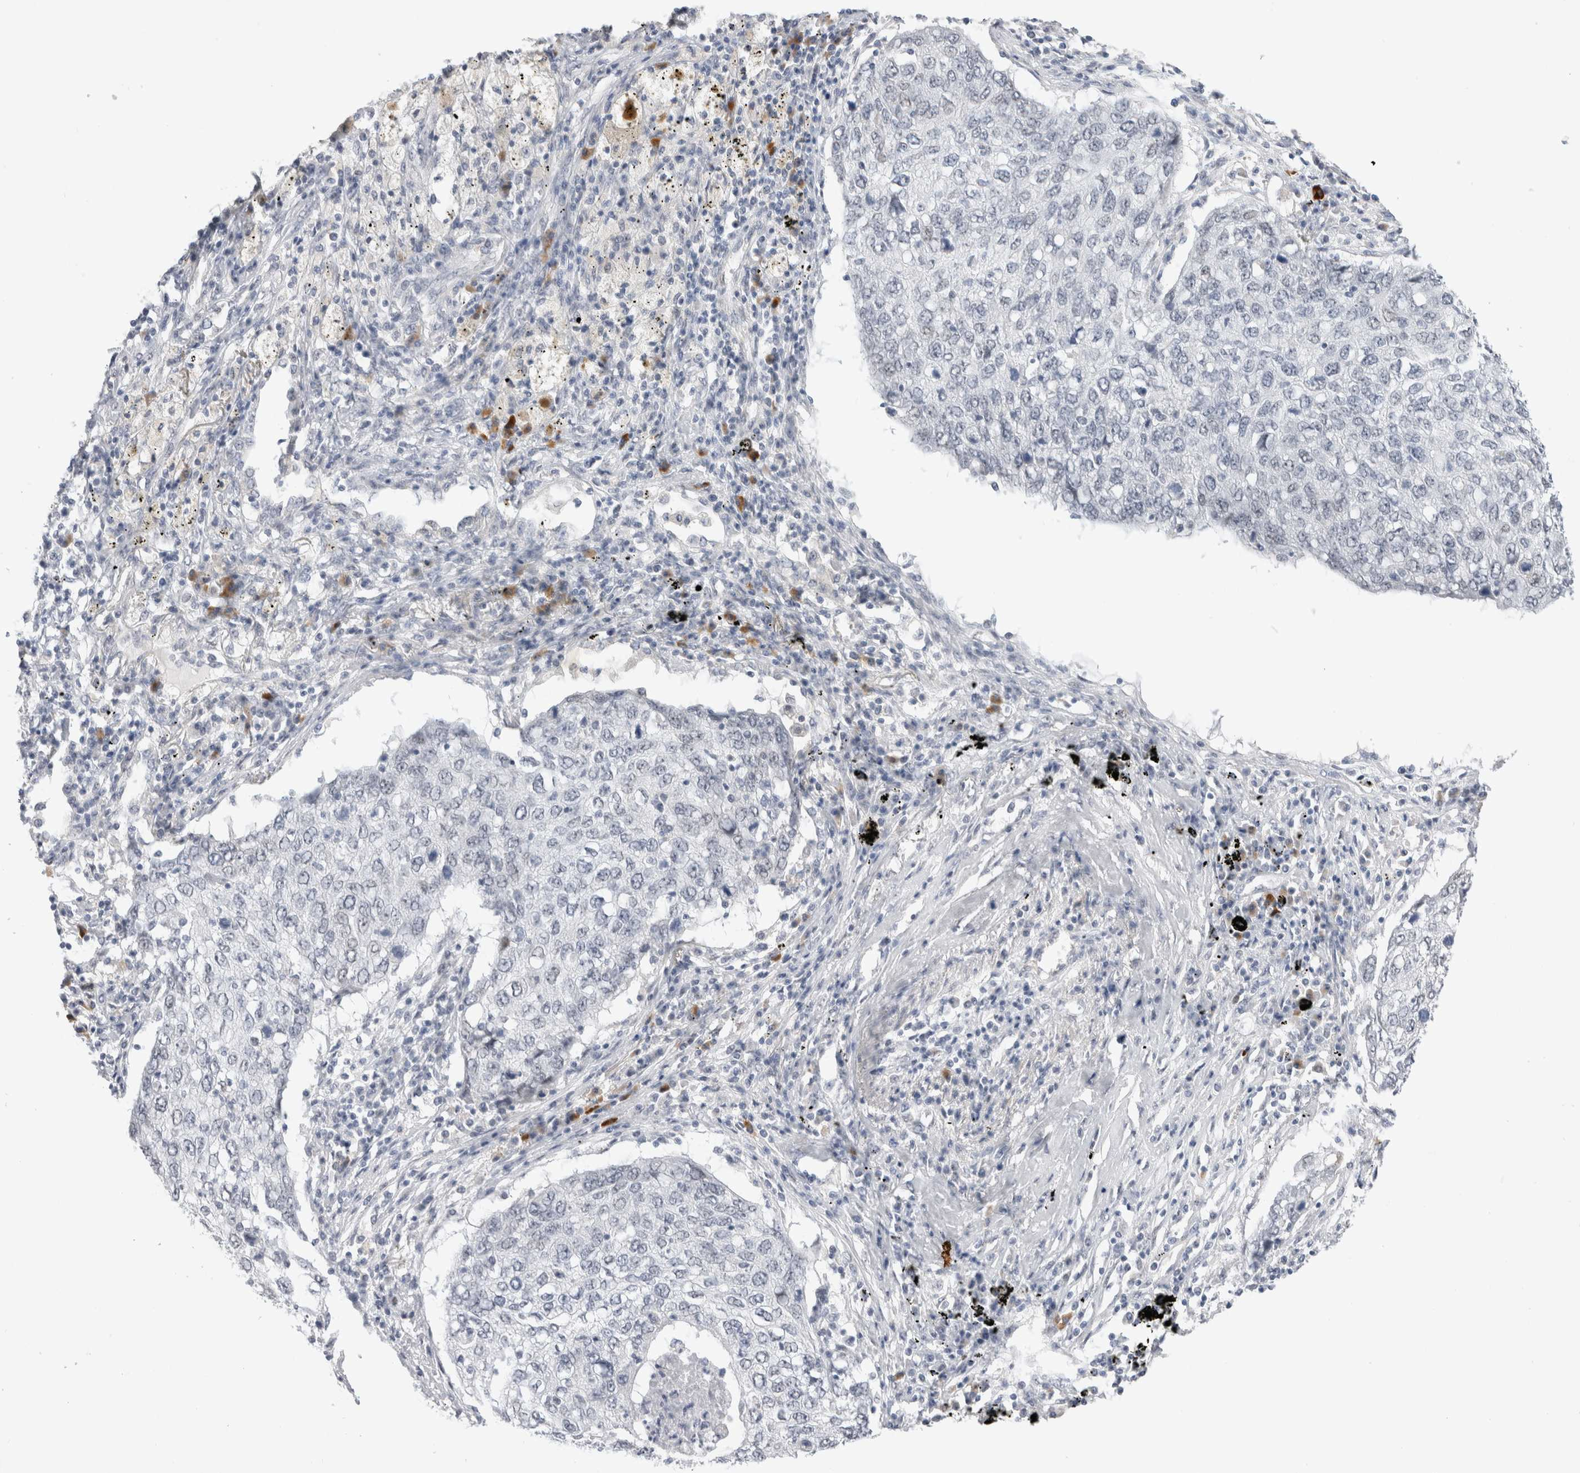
{"staining": {"intensity": "negative", "quantity": "none", "location": "none"}, "tissue": "lung cancer", "cell_type": "Tumor cells", "image_type": "cancer", "snomed": [{"axis": "morphology", "description": "Squamous cell carcinoma, NOS"}, {"axis": "topography", "description": "Lung"}], "caption": "Immunohistochemical staining of human lung squamous cell carcinoma exhibits no significant staining in tumor cells. The staining was performed using DAB to visualize the protein expression in brown, while the nuclei were stained in blue with hematoxylin (Magnification: 20x).", "gene": "SLC22A12", "patient": {"sex": "female", "age": 63}}